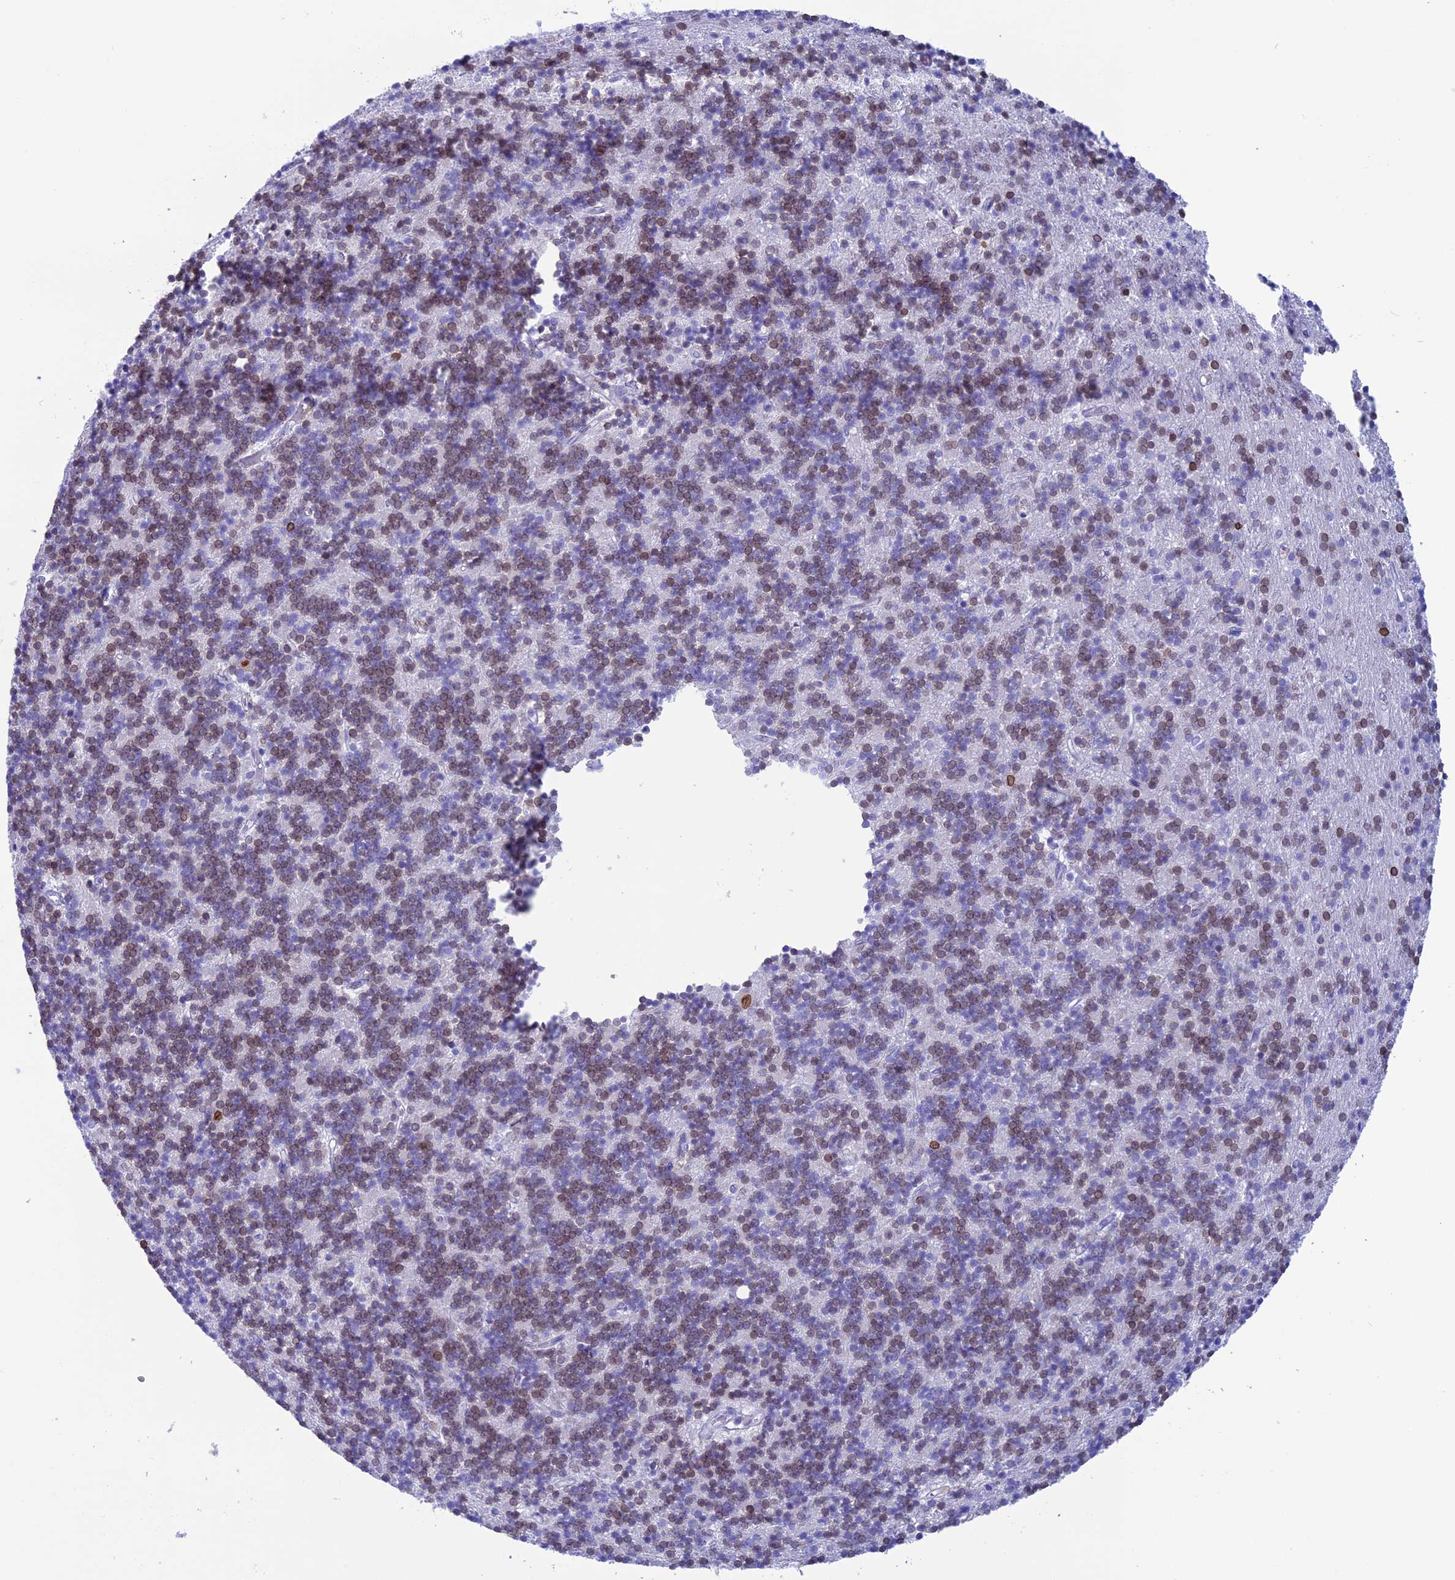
{"staining": {"intensity": "moderate", "quantity": "25%-75%", "location": "cytoplasmic/membranous,nuclear"}, "tissue": "cerebellum", "cell_type": "Cells in granular layer", "image_type": "normal", "snomed": [{"axis": "morphology", "description": "Normal tissue, NOS"}, {"axis": "topography", "description": "Cerebellum"}], "caption": "About 25%-75% of cells in granular layer in normal human cerebellum show moderate cytoplasmic/membranous,nuclear protein positivity as visualized by brown immunohistochemical staining.", "gene": "FAM169A", "patient": {"sex": "male", "age": 54}}